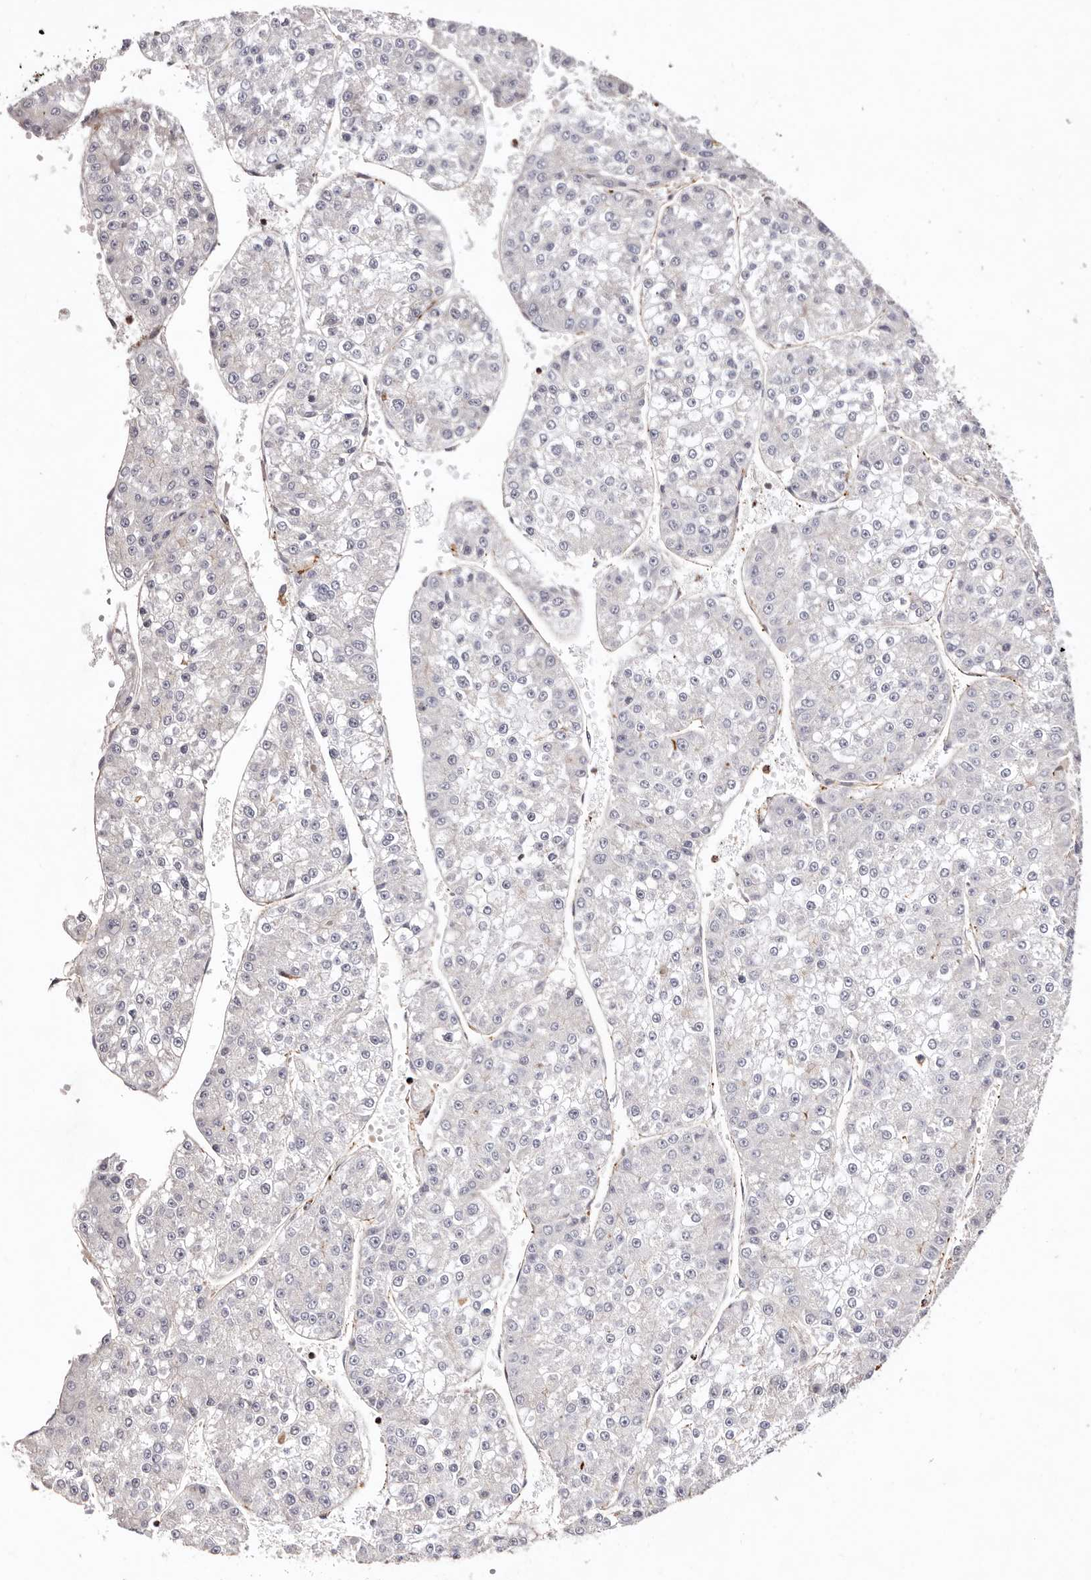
{"staining": {"intensity": "negative", "quantity": "none", "location": "none"}, "tissue": "liver cancer", "cell_type": "Tumor cells", "image_type": "cancer", "snomed": [{"axis": "morphology", "description": "Carcinoma, Hepatocellular, NOS"}, {"axis": "topography", "description": "Liver"}], "caption": "Protein analysis of liver hepatocellular carcinoma demonstrates no significant expression in tumor cells.", "gene": "PTPN22", "patient": {"sex": "female", "age": 73}}